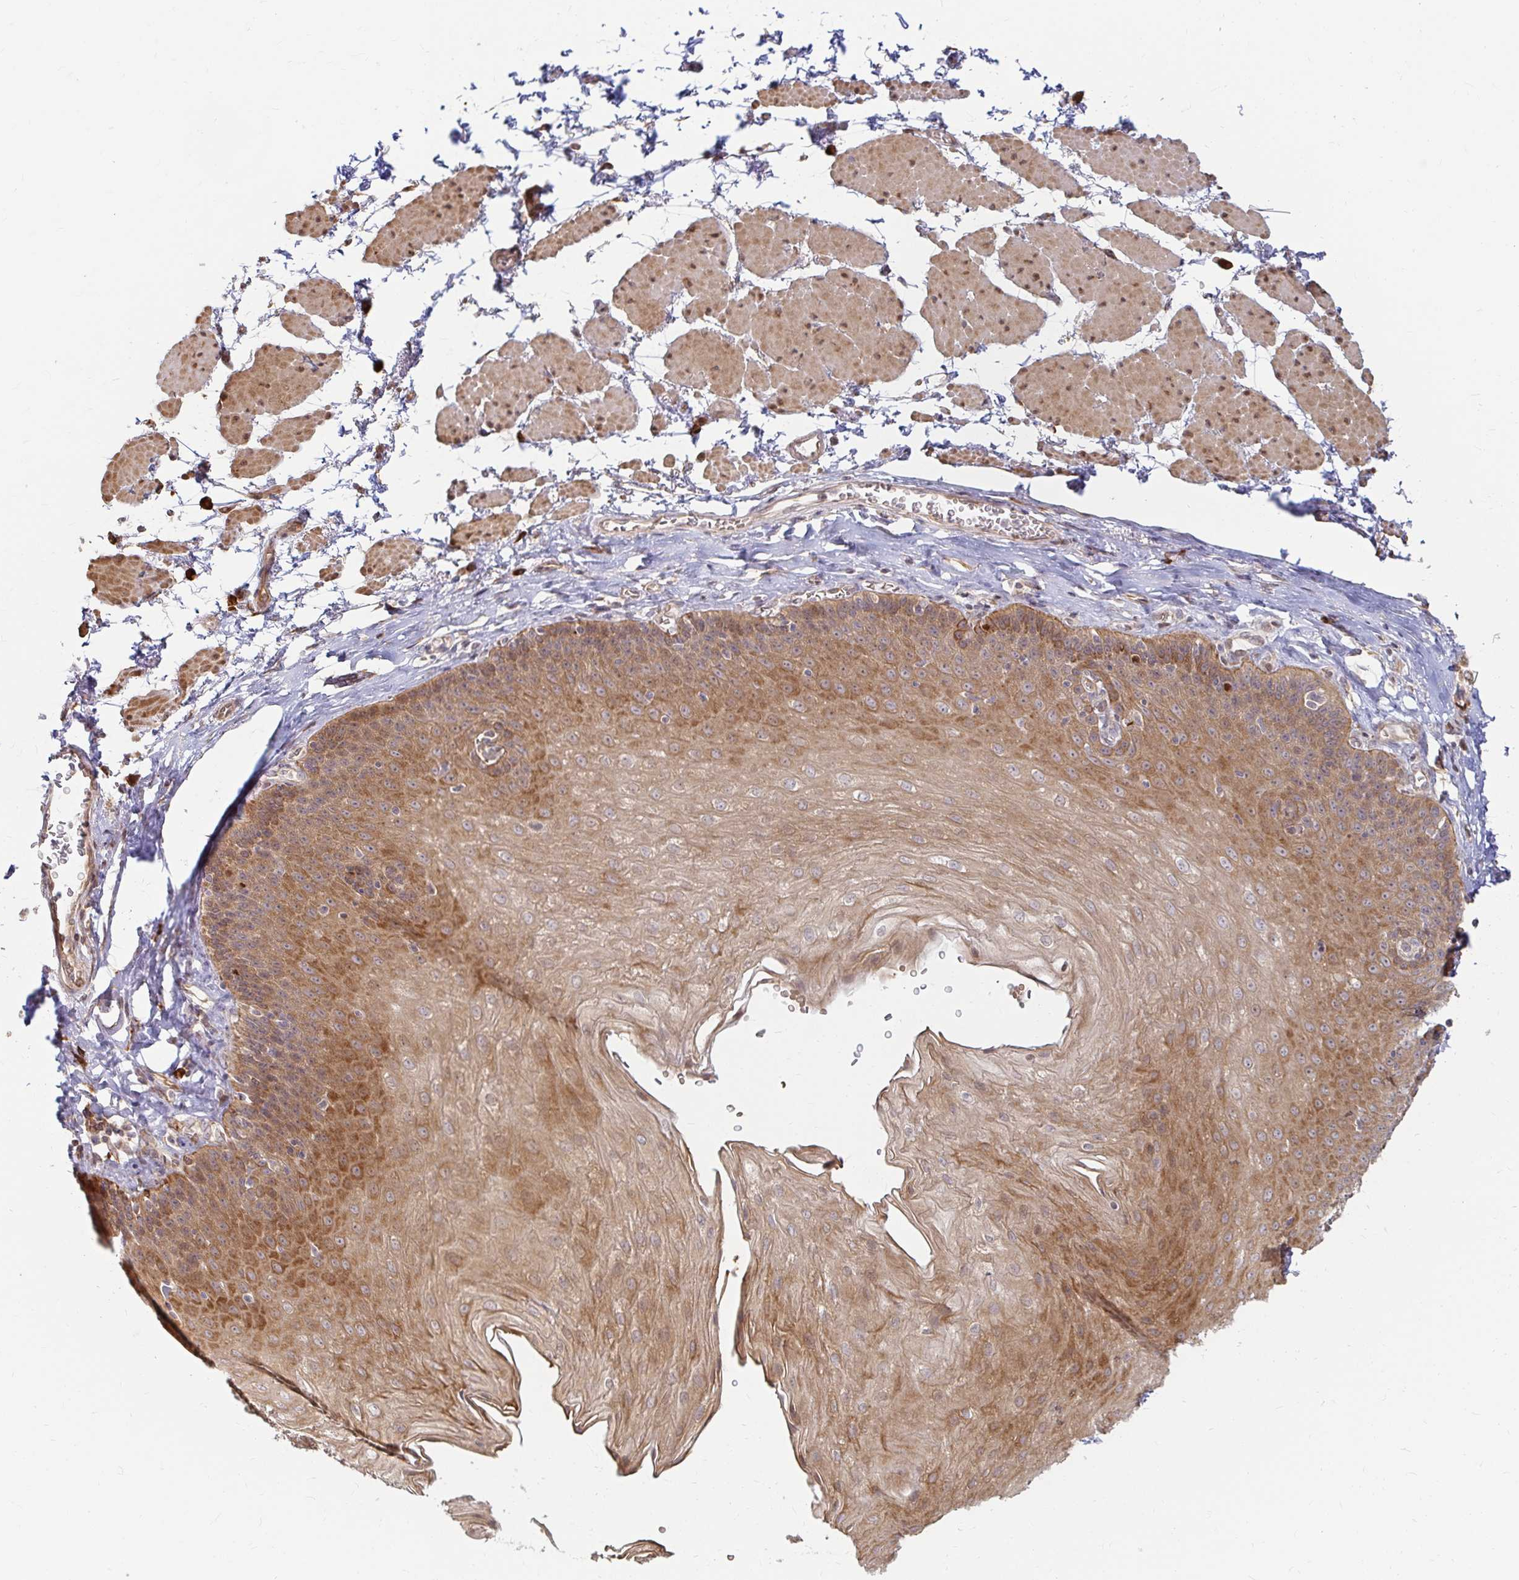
{"staining": {"intensity": "moderate", "quantity": ">75%", "location": "cytoplasmic/membranous"}, "tissue": "esophagus", "cell_type": "Squamous epithelial cells", "image_type": "normal", "snomed": [{"axis": "morphology", "description": "Normal tissue, NOS"}, {"axis": "topography", "description": "Esophagus"}], "caption": "Immunohistochemistry (IHC) image of normal esophagus: human esophagus stained using immunohistochemistry demonstrates medium levels of moderate protein expression localized specifically in the cytoplasmic/membranous of squamous epithelial cells, appearing as a cytoplasmic/membranous brown color.", "gene": "CAST", "patient": {"sex": "female", "age": 81}}